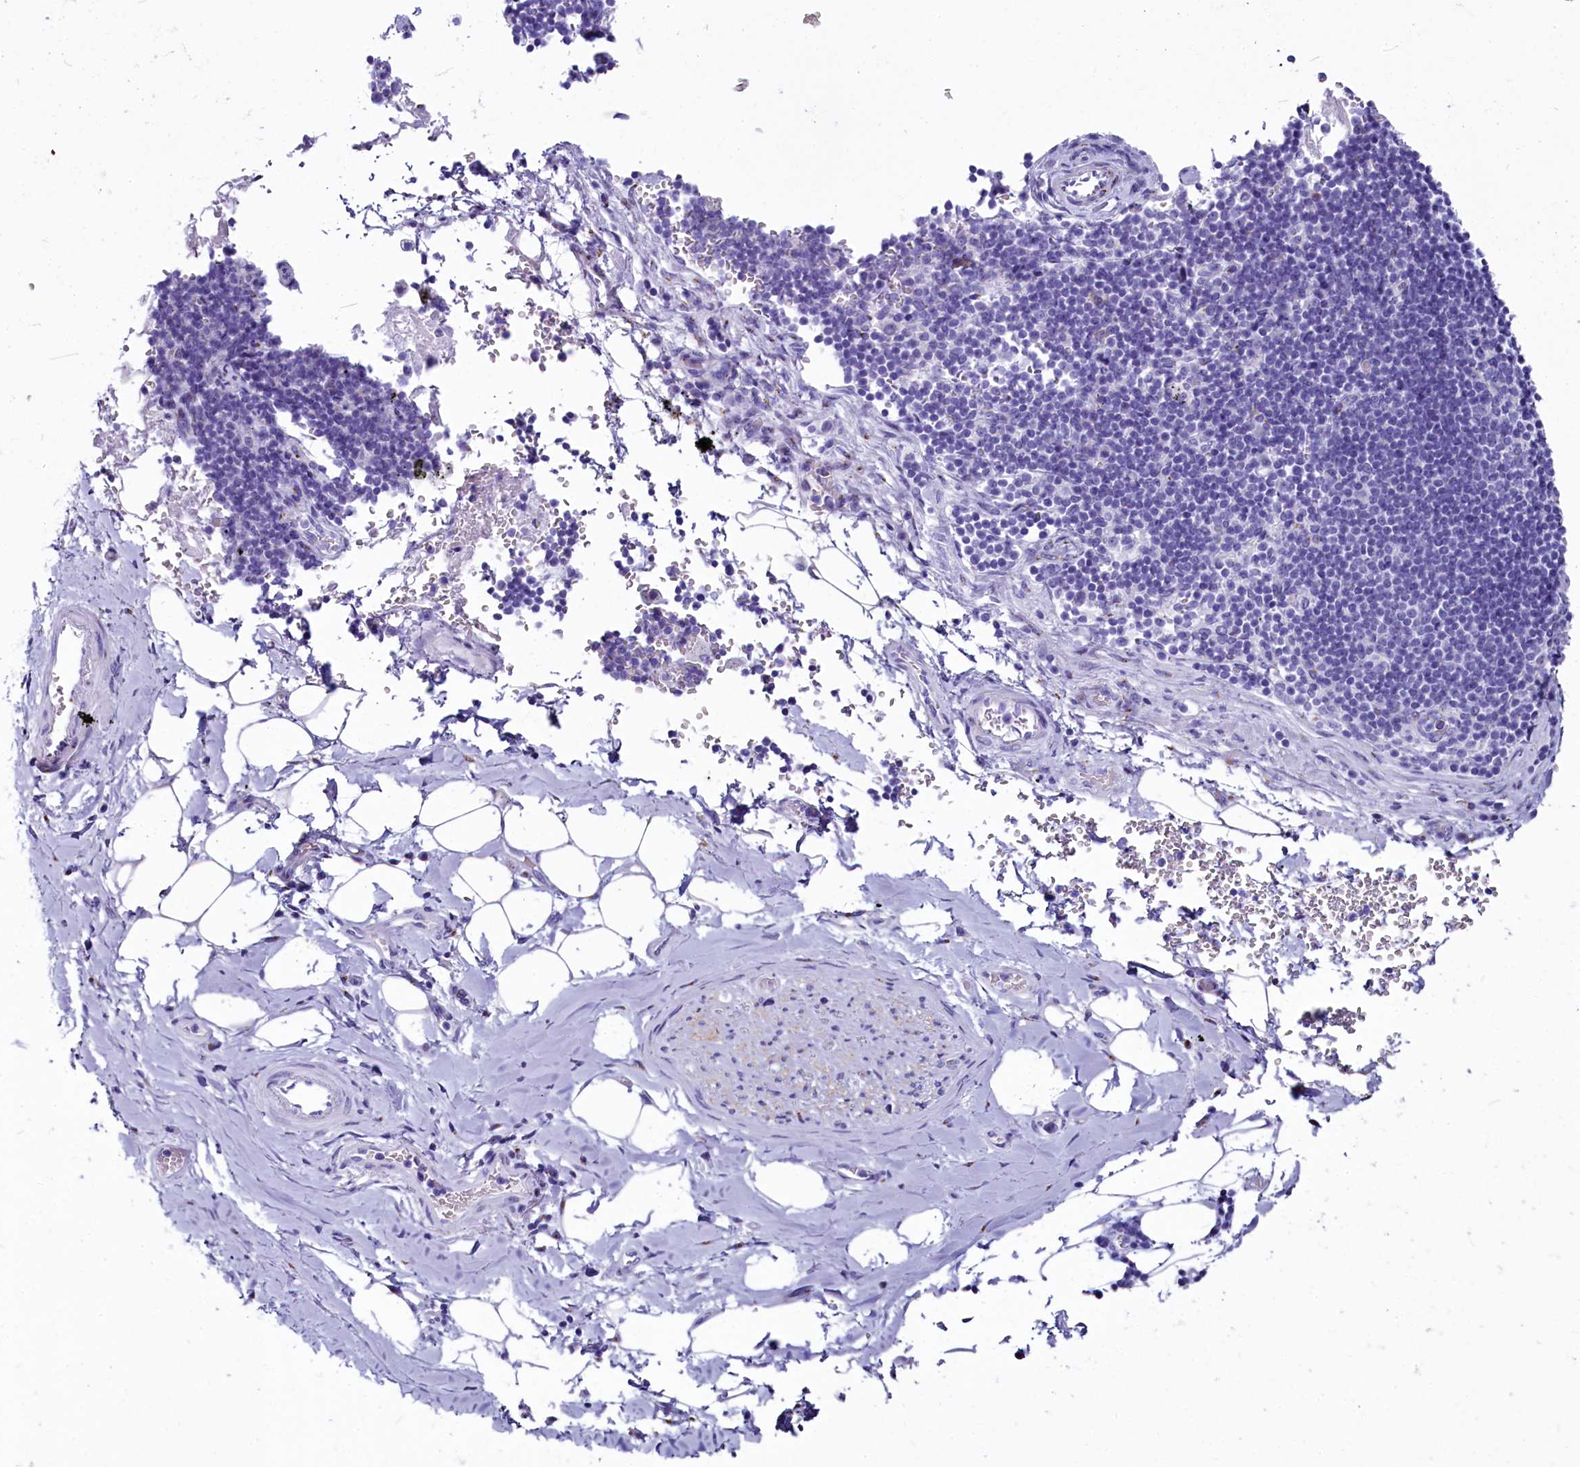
{"staining": {"intensity": "negative", "quantity": "none", "location": "none"}, "tissue": "adipose tissue", "cell_type": "Adipocytes", "image_type": "normal", "snomed": [{"axis": "morphology", "description": "Normal tissue, NOS"}, {"axis": "topography", "description": "Lymph node"}, {"axis": "topography", "description": "Cartilage tissue"}, {"axis": "topography", "description": "Bronchus"}], "caption": "IHC histopathology image of unremarkable adipose tissue: adipose tissue stained with DAB shows no significant protein positivity in adipocytes.", "gene": "AP3B2", "patient": {"sex": "male", "age": 63}}